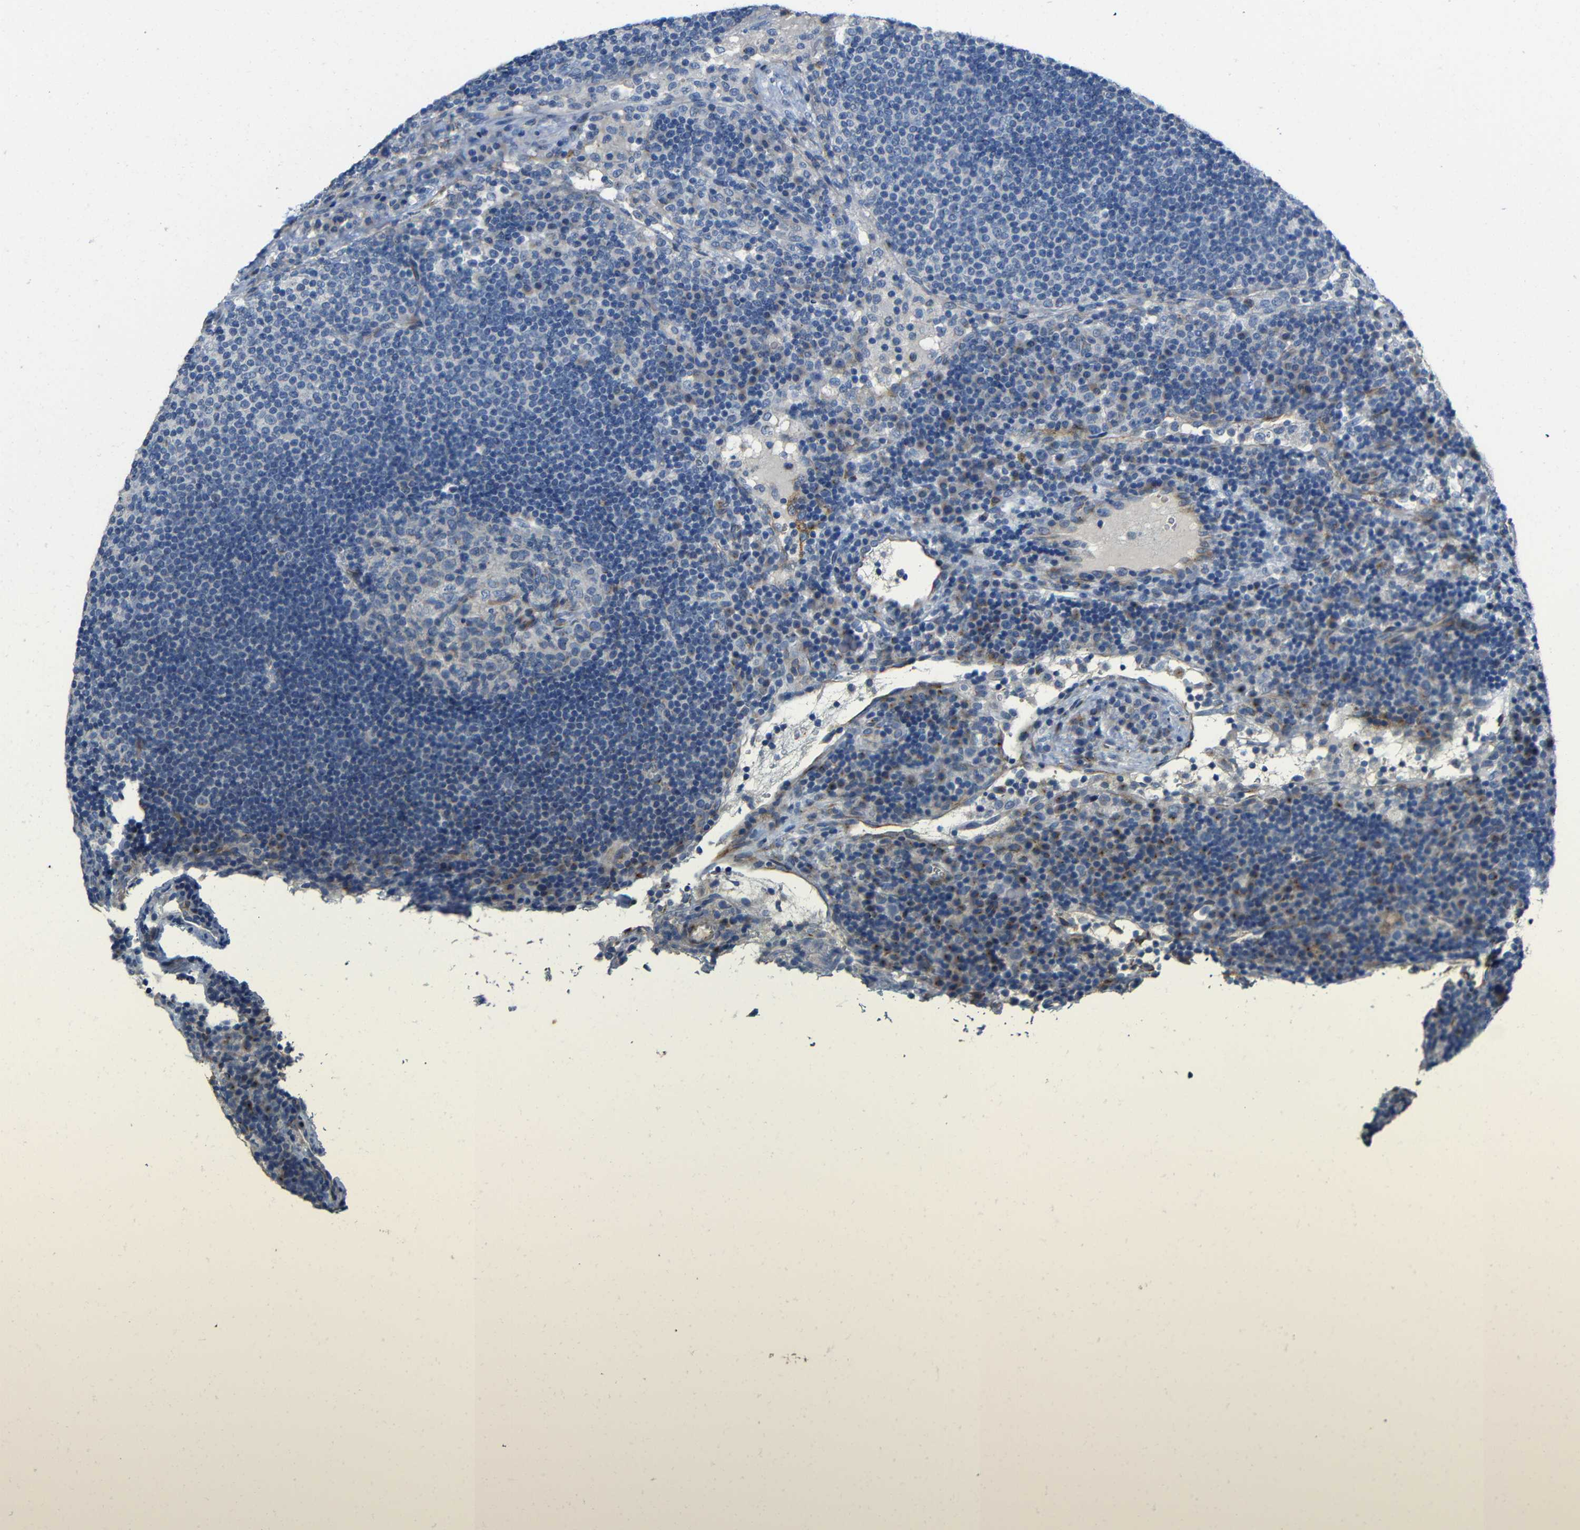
{"staining": {"intensity": "negative", "quantity": "none", "location": "none"}, "tissue": "lymph node", "cell_type": "Germinal center cells", "image_type": "normal", "snomed": [{"axis": "morphology", "description": "Normal tissue, NOS"}, {"axis": "topography", "description": "Lymph node"}], "caption": "A micrograph of human lymph node is negative for staining in germinal center cells. (Immunohistochemistry (ihc), brightfield microscopy, high magnification).", "gene": "ACKR2", "patient": {"sex": "female", "age": 53}}